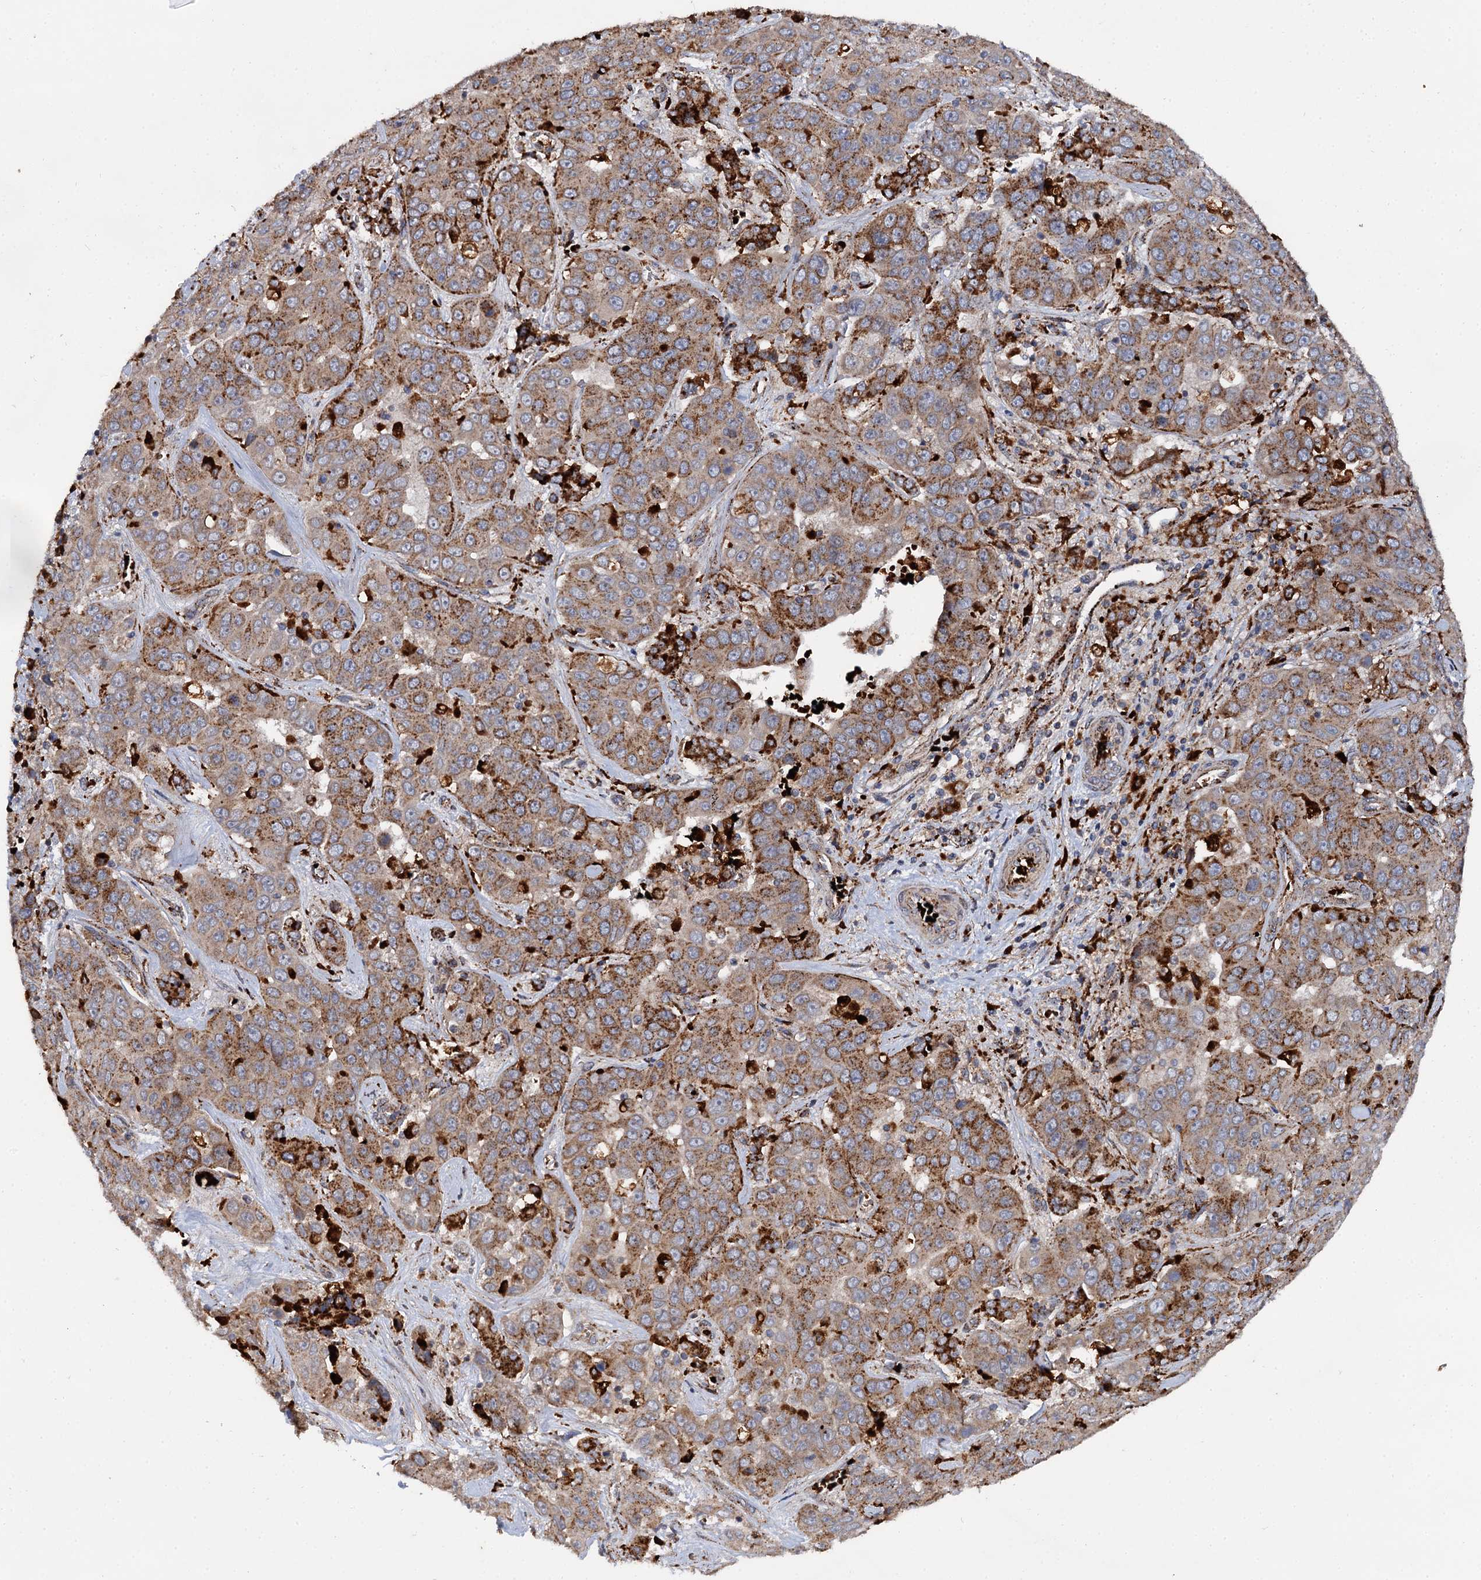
{"staining": {"intensity": "strong", "quantity": "25%-75%", "location": "cytoplasmic/membranous"}, "tissue": "liver cancer", "cell_type": "Tumor cells", "image_type": "cancer", "snomed": [{"axis": "morphology", "description": "Cholangiocarcinoma"}, {"axis": "topography", "description": "Liver"}], "caption": "Liver cancer (cholangiocarcinoma) stained with a protein marker exhibits strong staining in tumor cells.", "gene": "GBA1", "patient": {"sex": "female", "age": 52}}